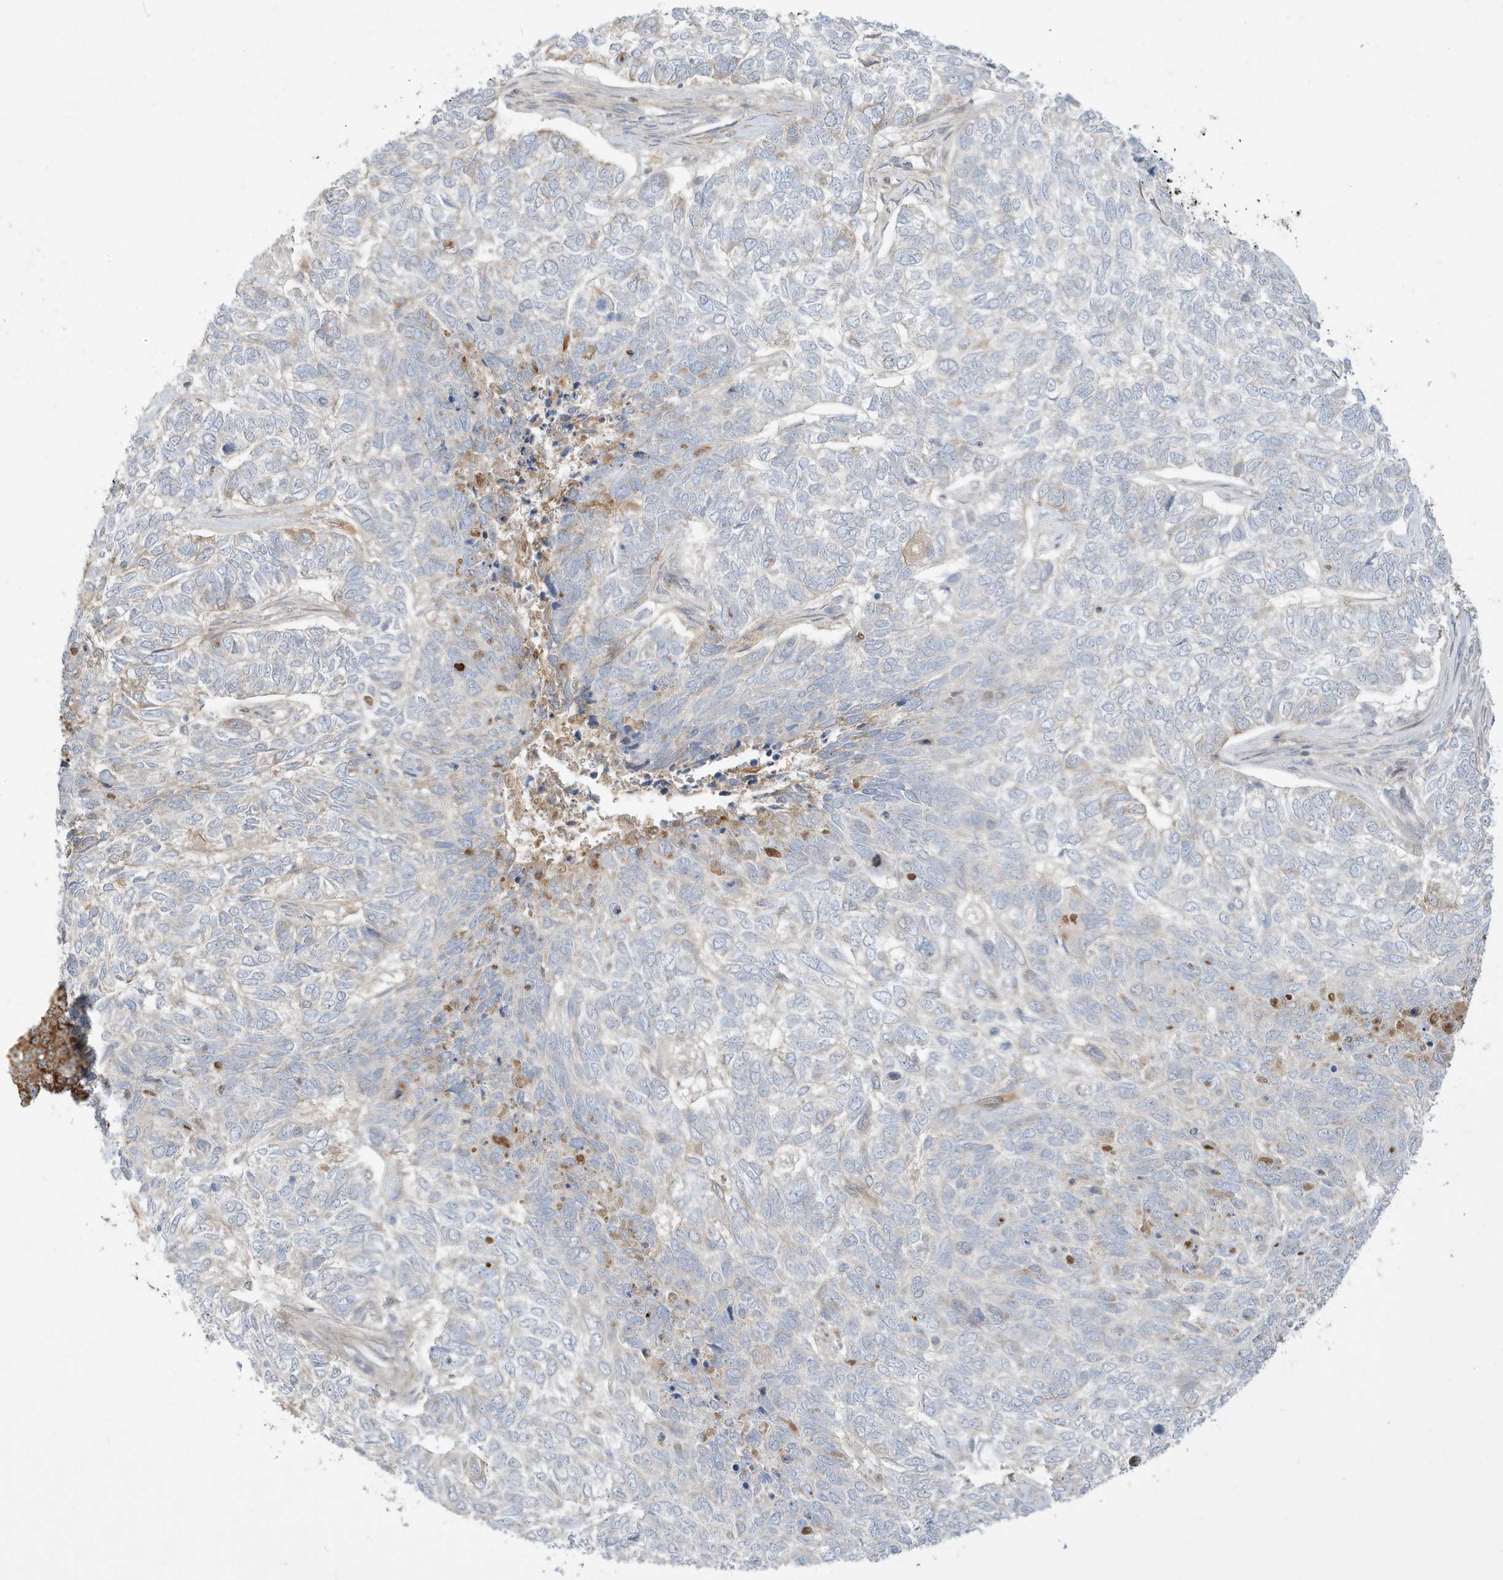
{"staining": {"intensity": "weak", "quantity": "<25%", "location": "cytoplasmic/membranous"}, "tissue": "skin cancer", "cell_type": "Tumor cells", "image_type": "cancer", "snomed": [{"axis": "morphology", "description": "Basal cell carcinoma"}, {"axis": "topography", "description": "Skin"}], "caption": "Histopathology image shows no protein positivity in tumor cells of skin cancer tissue.", "gene": "IFT57", "patient": {"sex": "female", "age": 65}}